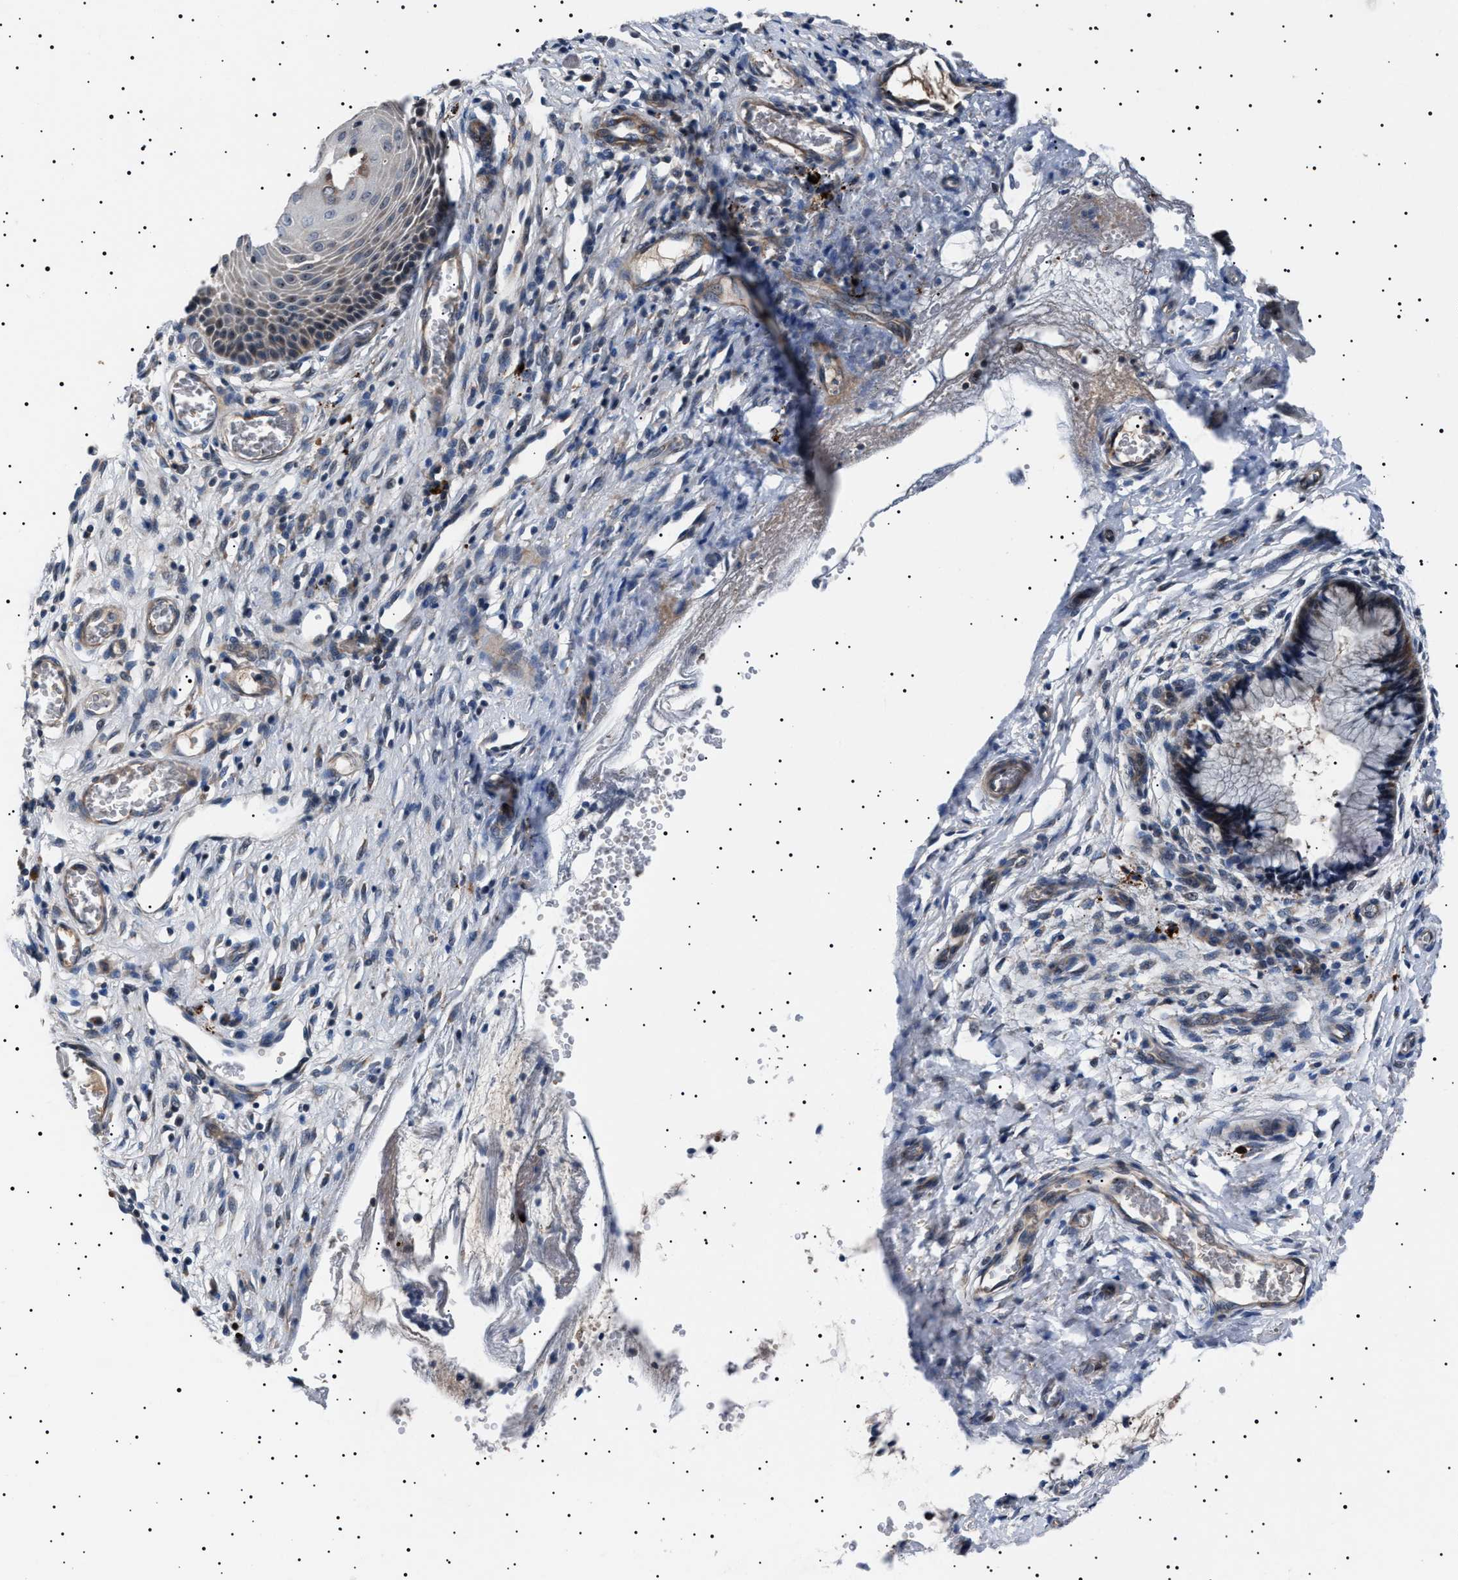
{"staining": {"intensity": "moderate", "quantity": "<25%", "location": "cytoplasmic/membranous"}, "tissue": "cervix", "cell_type": "Glandular cells", "image_type": "normal", "snomed": [{"axis": "morphology", "description": "Normal tissue, NOS"}, {"axis": "topography", "description": "Cervix"}], "caption": "The micrograph demonstrates a brown stain indicating the presence of a protein in the cytoplasmic/membranous of glandular cells in cervix. The staining is performed using DAB brown chromogen to label protein expression. The nuclei are counter-stained blue using hematoxylin.", "gene": "PTRH1", "patient": {"sex": "female", "age": 55}}